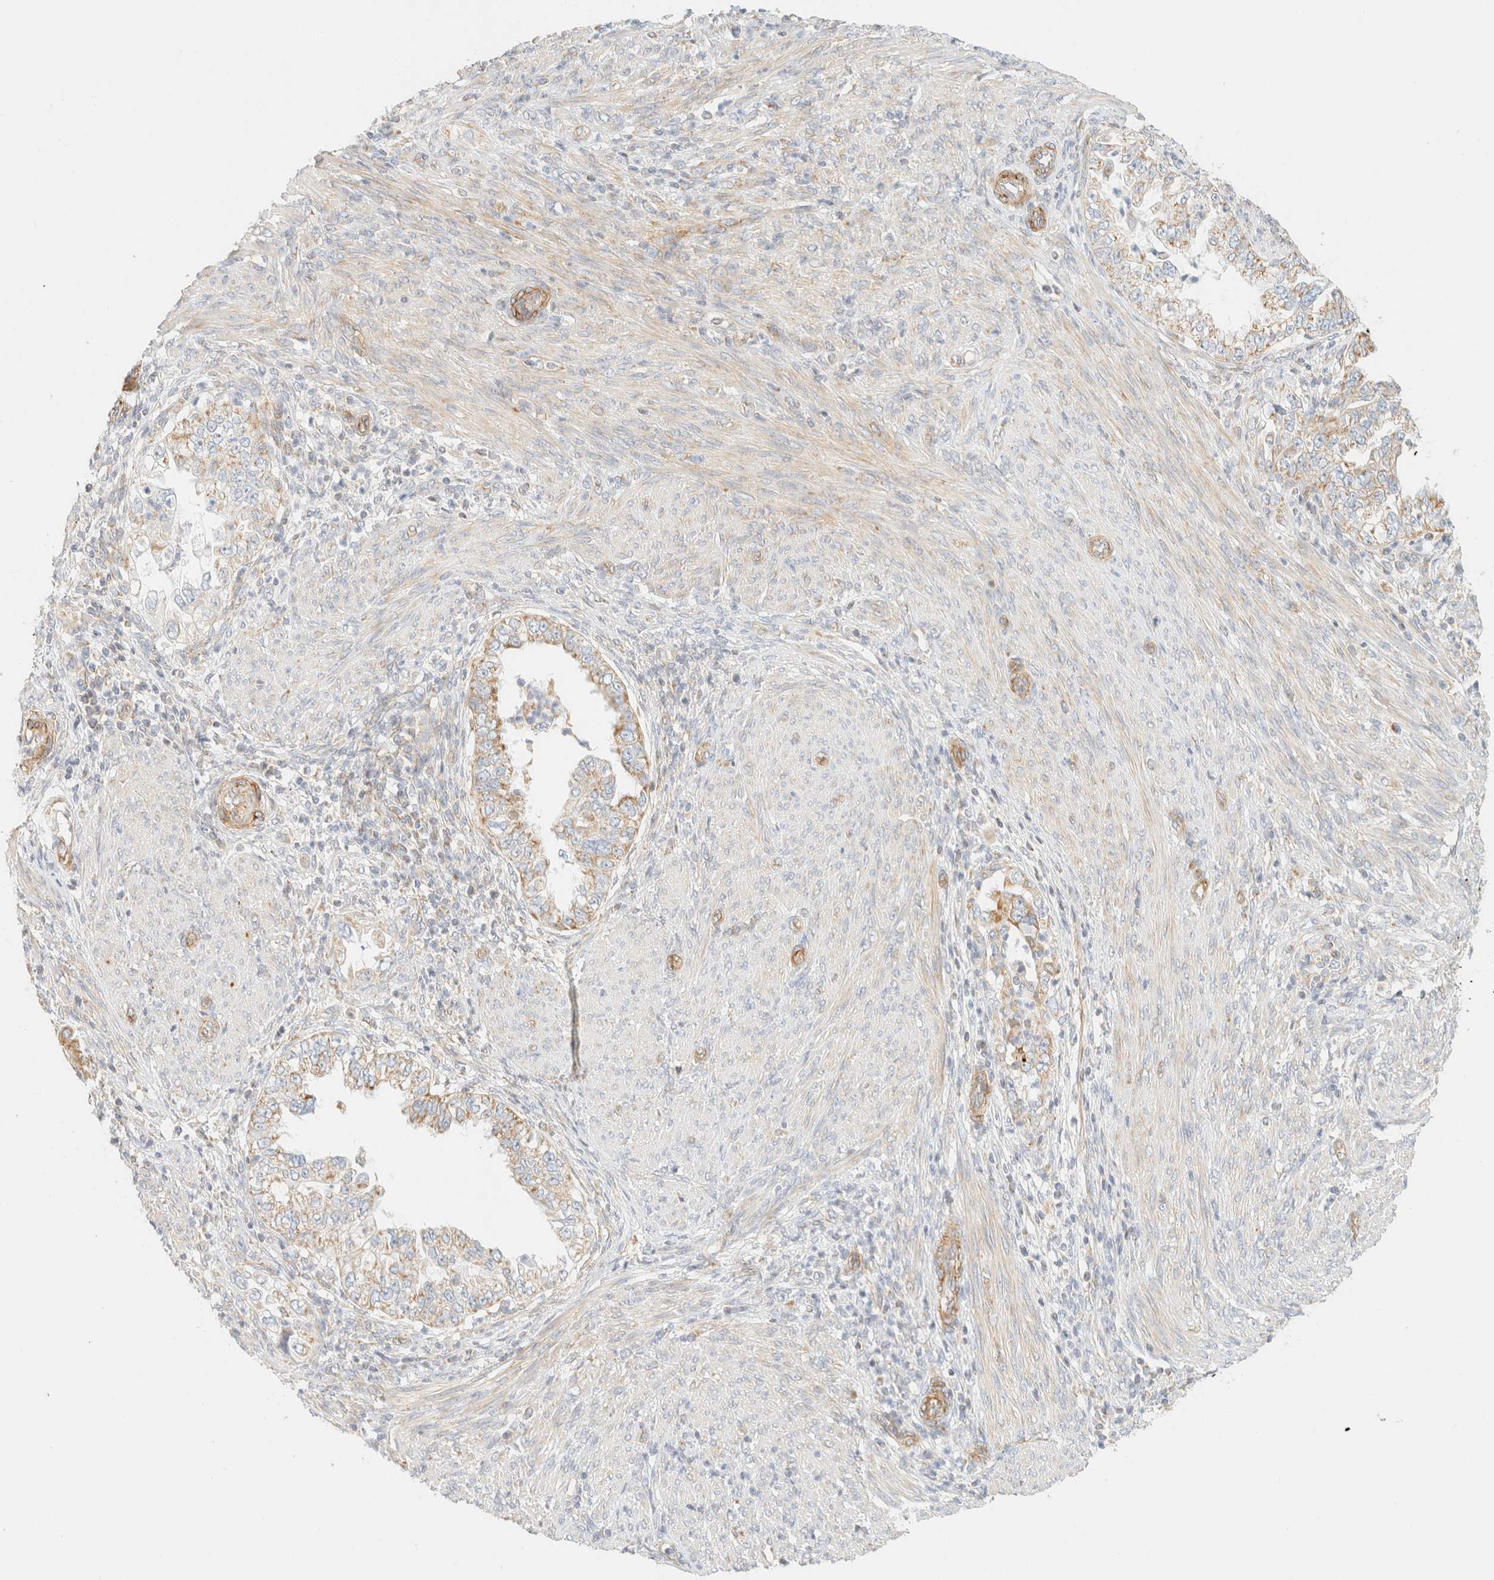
{"staining": {"intensity": "weak", "quantity": ">75%", "location": "cytoplasmic/membranous"}, "tissue": "endometrial cancer", "cell_type": "Tumor cells", "image_type": "cancer", "snomed": [{"axis": "morphology", "description": "Adenocarcinoma, NOS"}, {"axis": "topography", "description": "Endometrium"}], "caption": "Immunohistochemical staining of human endometrial cancer (adenocarcinoma) reveals weak cytoplasmic/membranous protein expression in about >75% of tumor cells. The staining was performed using DAB (3,3'-diaminobenzidine) to visualize the protein expression in brown, while the nuclei were stained in blue with hematoxylin (Magnification: 20x).", "gene": "MRM3", "patient": {"sex": "female", "age": 85}}